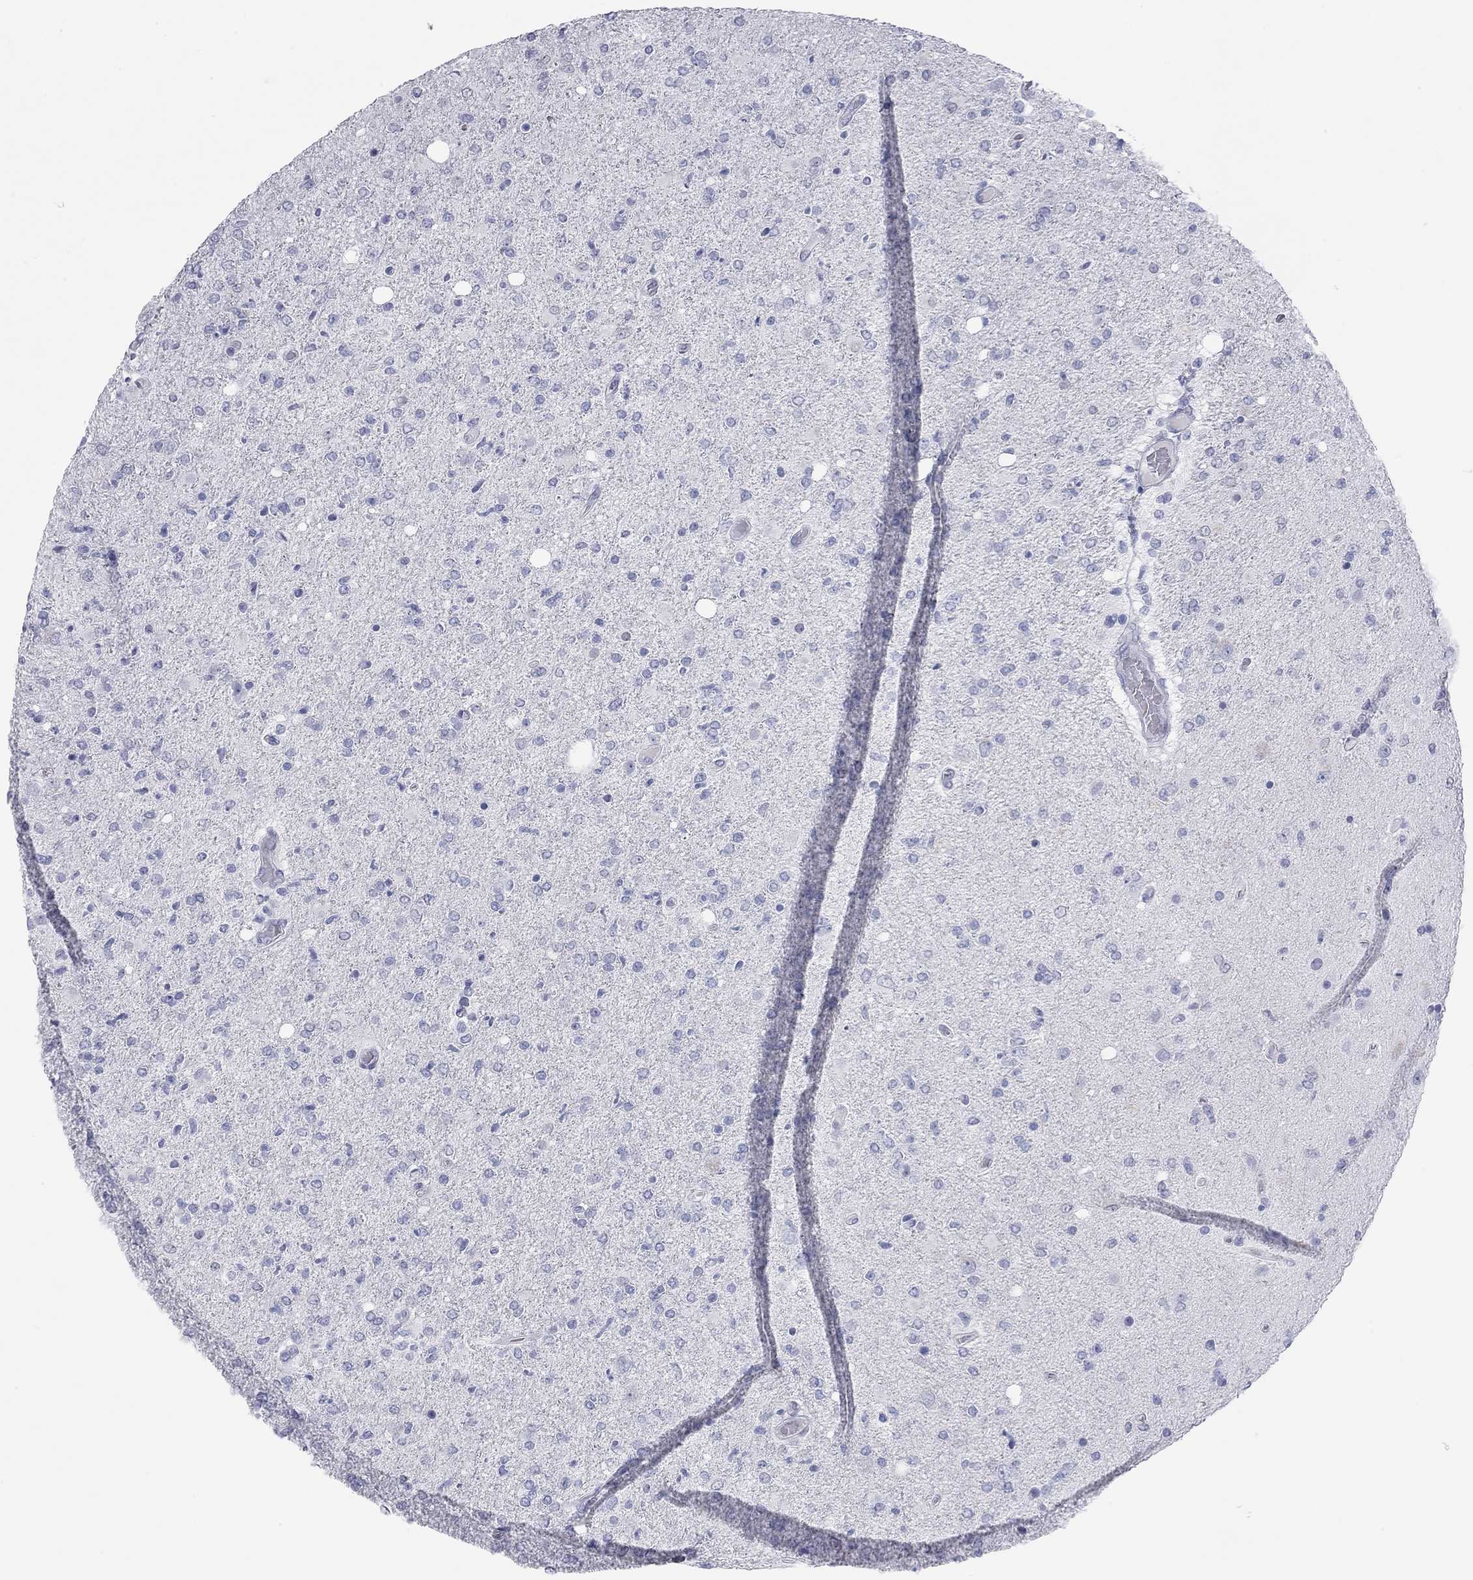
{"staining": {"intensity": "negative", "quantity": "none", "location": "none"}, "tissue": "glioma", "cell_type": "Tumor cells", "image_type": "cancer", "snomed": [{"axis": "morphology", "description": "Glioma, malignant, High grade"}, {"axis": "topography", "description": "Cerebral cortex"}], "caption": "Immunohistochemistry (IHC) of high-grade glioma (malignant) exhibits no positivity in tumor cells. (IHC, brightfield microscopy, high magnification).", "gene": "AK8", "patient": {"sex": "male", "age": 70}}